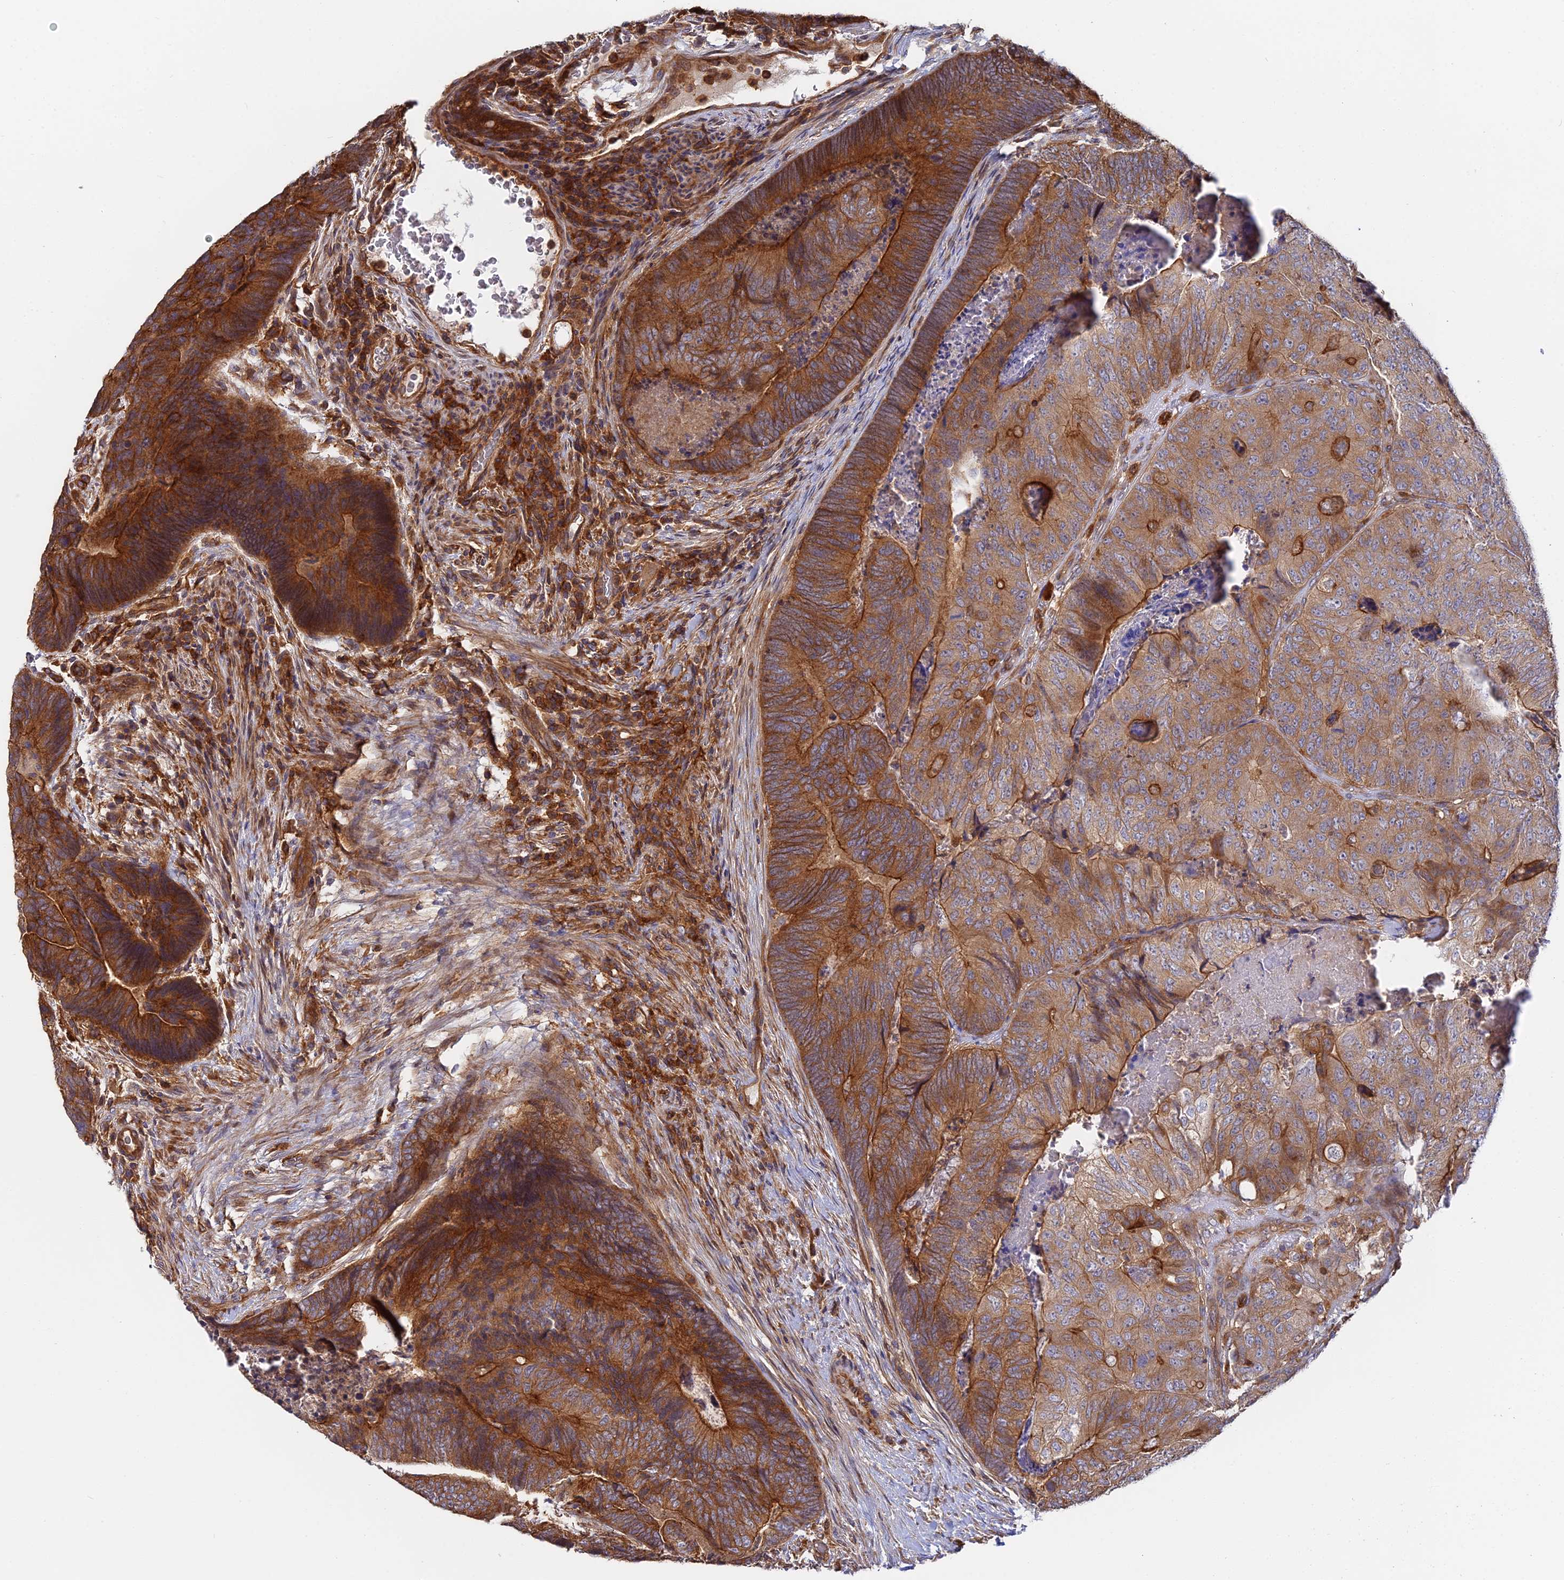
{"staining": {"intensity": "strong", "quantity": ">75%", "location": "cytoplasmic/membranous"}, "tissue": "colorectal cancer", "cell_type": "Tumor cells", "image_type": "cancer", "snomed": [{"axis": "morphology", "description": "Adenocarcinoma, NOS"}, {"axis": "topography", "description": "Colon"}], "caption": "Immunohistochemical staining of colorectal cancer demonstrates high levels of strong cytoplasmic/membranous staining in approximately >75% of tumor cells. The protein is stained brown, and the nuclei are stained in blue (DAB IHC with brightfield microscopy, high magnification).", "gene": "GNG5B", "patient": {"sex": "female", "age": 67}}